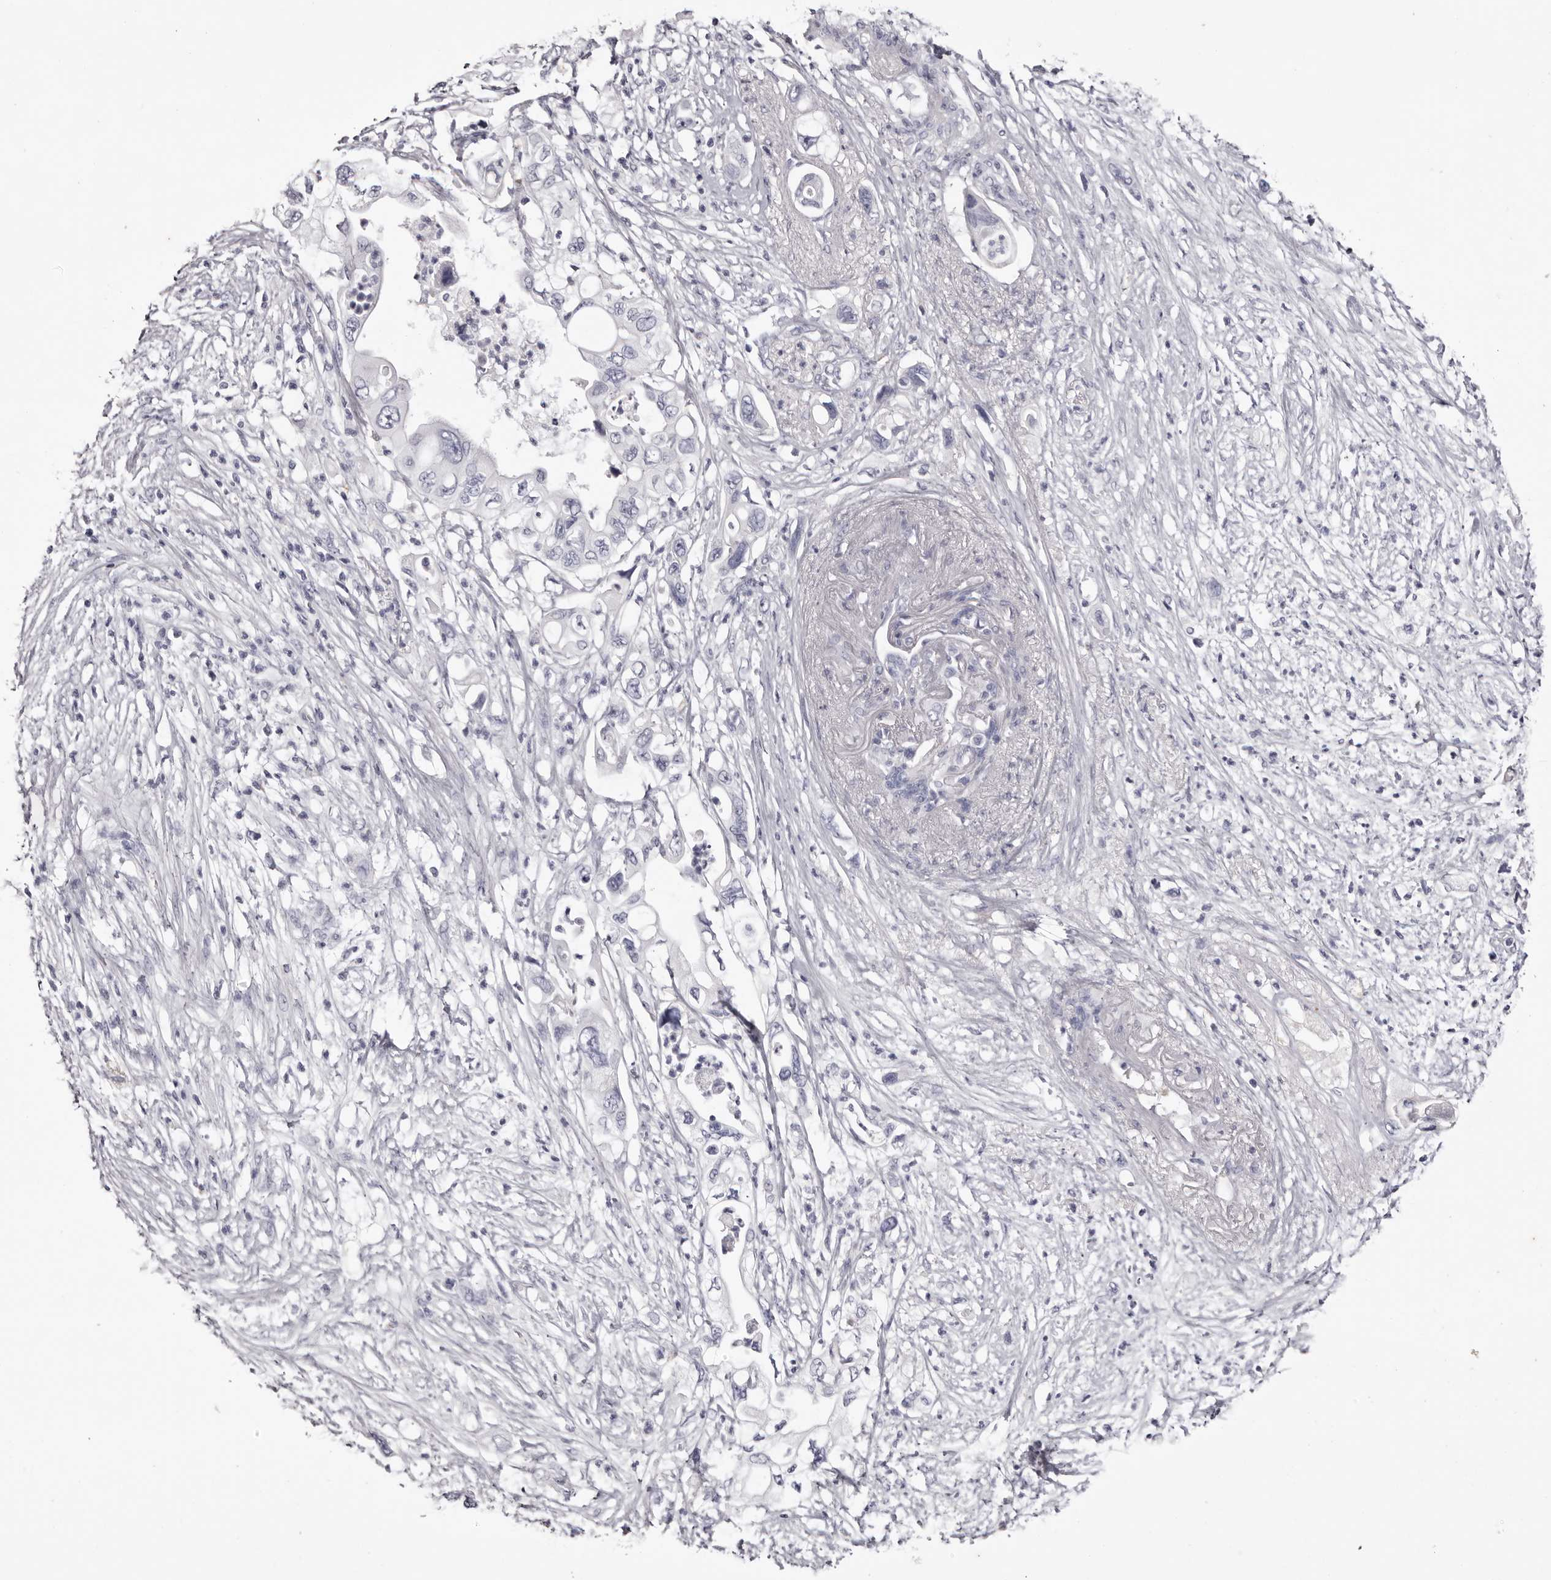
{"staining": {"intensity": "negative", "quantity": "none", "location": "none"}, "tissue": "pancreatic cancer", "cell_type": "Tumor cells", "image_type": "cancer", "snomed": [{"axis": "morphology", "description": "Adenocarcinoma, NOS"}, {"axis": "topography", "description": "Pancreas"}], "caption": "The micrograph displays no staining of tumor cells in pancreatic cancer.", "gene": "CA6", "patient": {"sex": "male", "age": 66}}